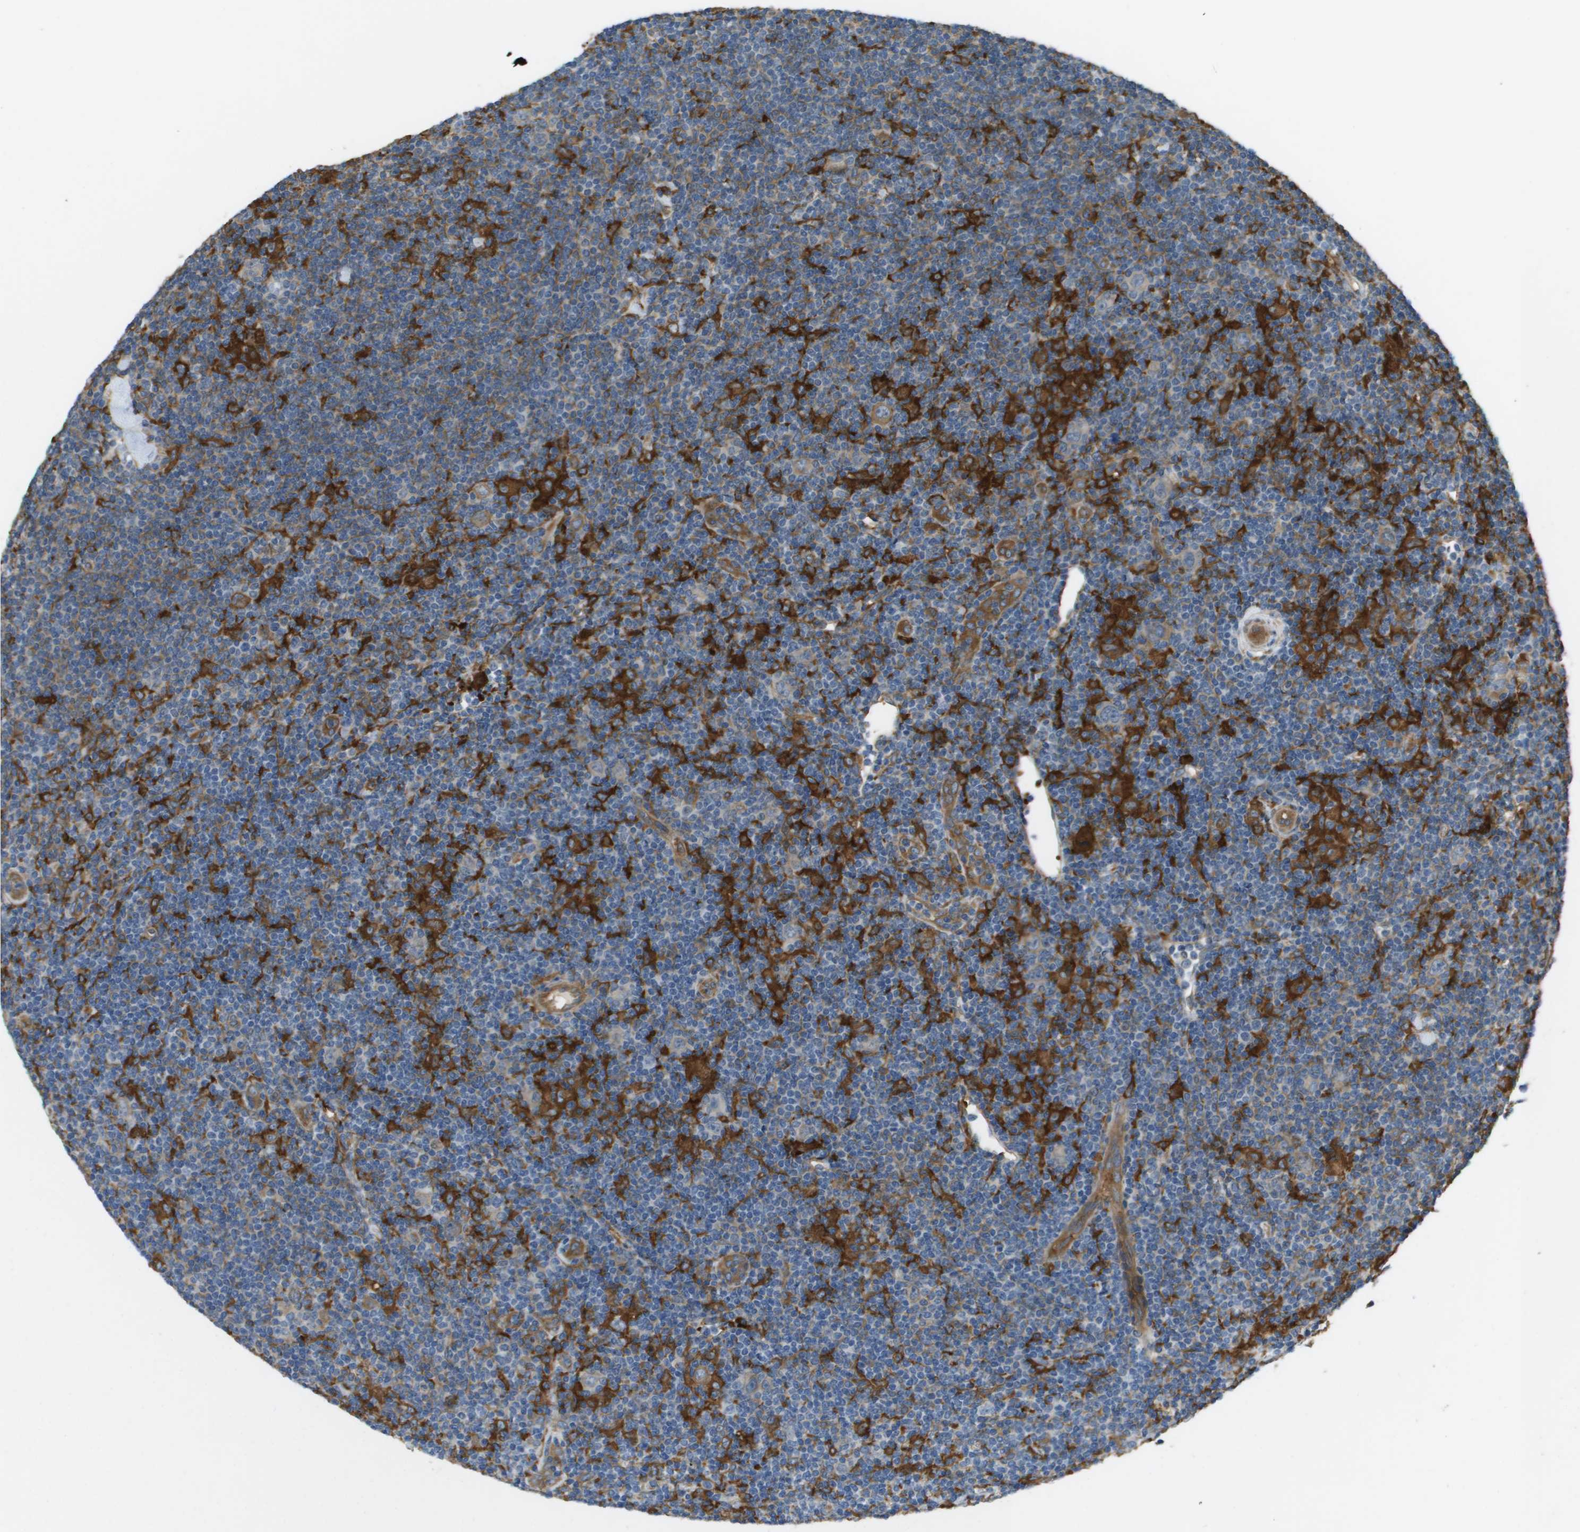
{"staining": {"intensity": "weak", "quantity": "<25%", "location": "cytoplasmic/membranous"}, "tissue": "lymphoma", "cell_type": "Tumor cells", "image_type": "cancer", "snomed": [{"axis": "morphology", "description": "Hodgkin's disease, NOS"}, {"axis": "topography", "description": "Lymph node"}], "caption": "A high-resolution photomicrograph shows immunohistochemistry staining of lymphoma, which exhibits no significant expression in tumor cells.", "gene": "CORO1B", "patient": {"sex": "female", "age": 57}}